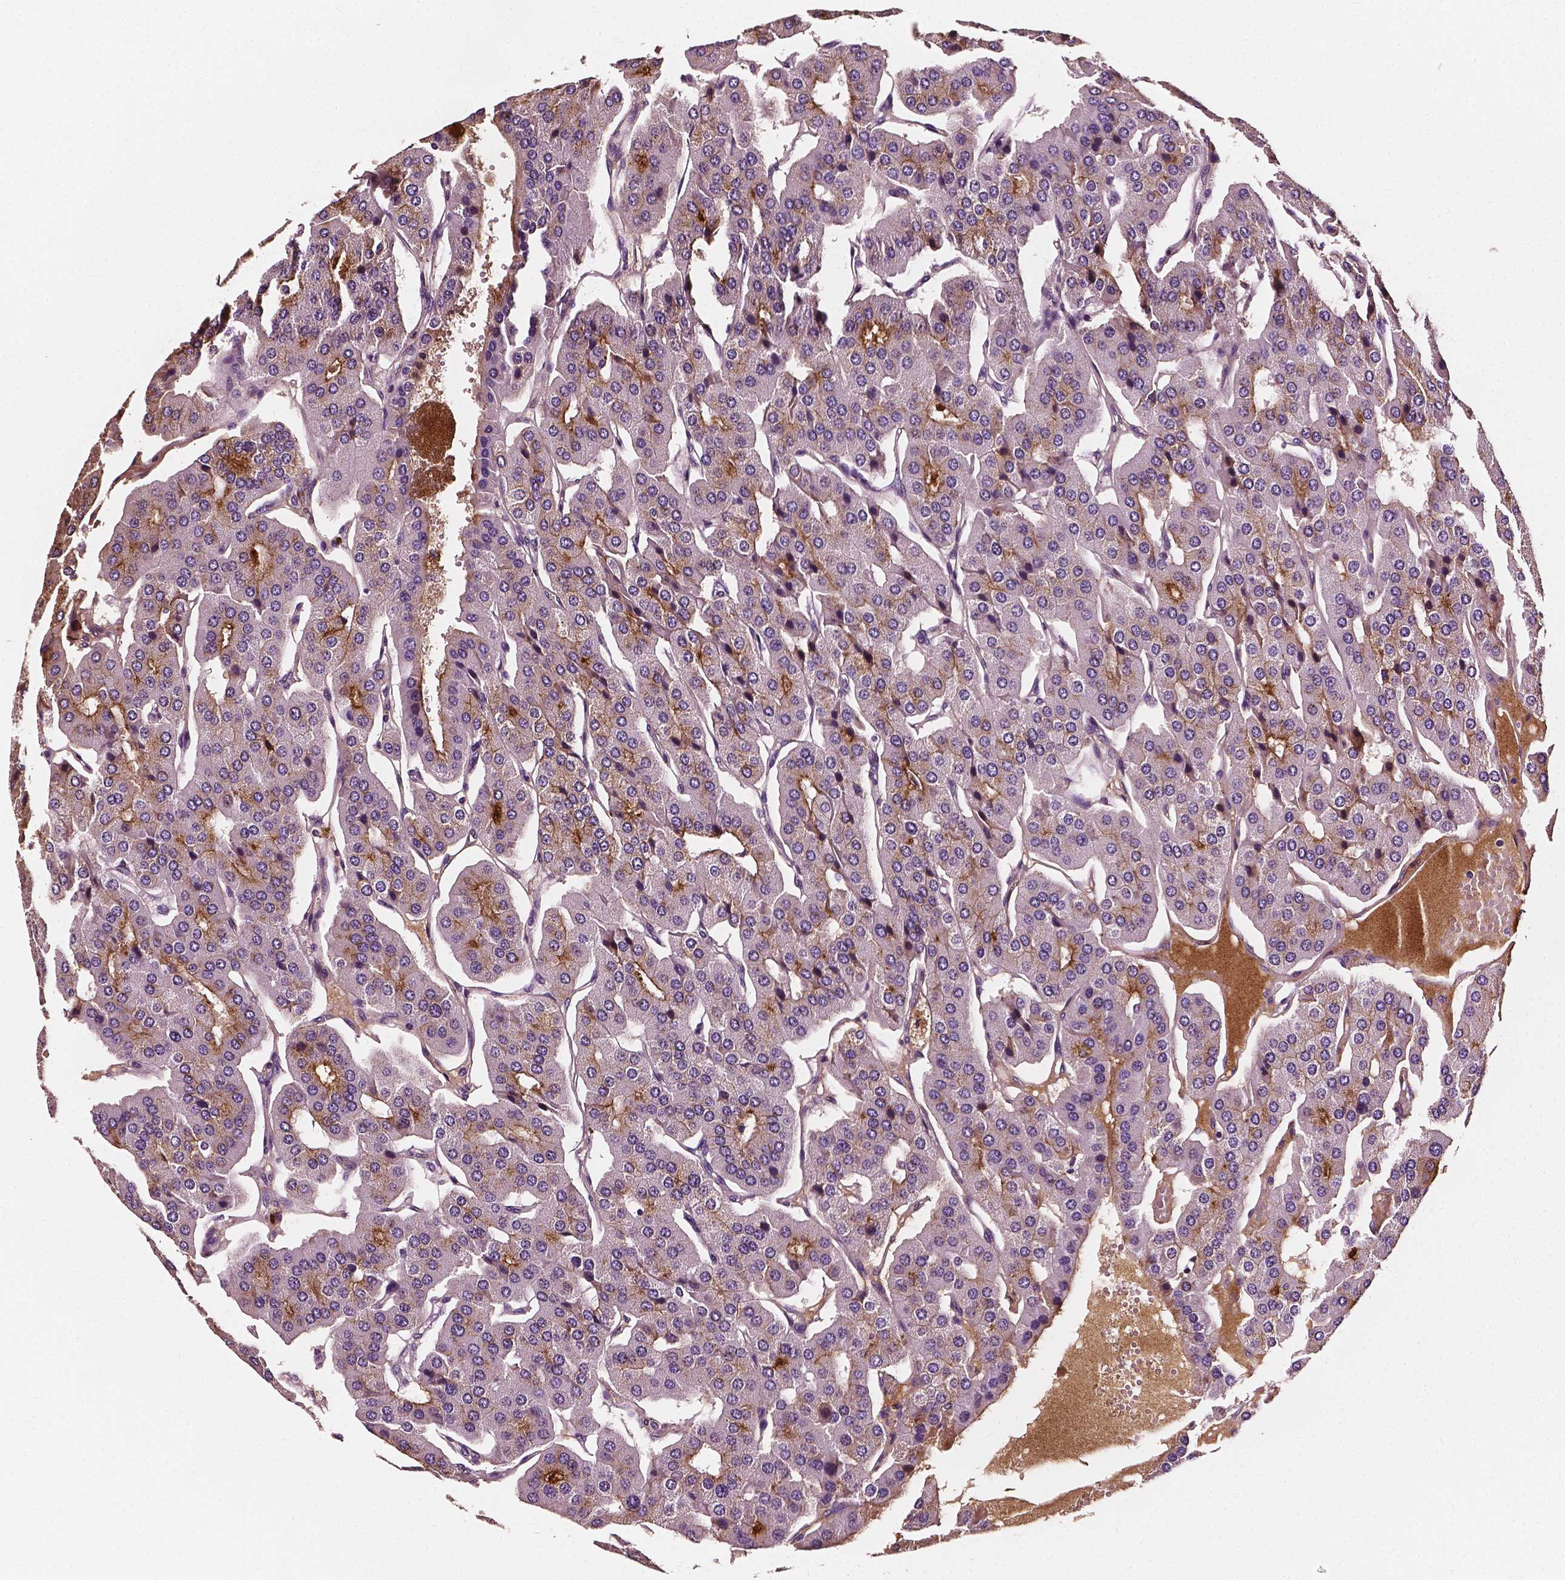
{"staining": {"intensity": "moderate", "quantity": "<25%", "location": "cytoplasmic/membranous"}, "tissue": "parathyroid gland", "cell_type": "Glandular cells", "image_type": "normal", "snomed": [{"axis": "morphology", "description": "Normal tissue, NOS"}, {"axis": "morphology", "description": "Adenoma, NOS"}, {"axis": "topography", "description": "Parathyroid gland"}], "caption": "Human parathyroid gland stained with a protein marker exhibits moderate staining in glandular cells.", "gene": "FBLN1", "patient": {"sex": "female", "age": 86}}